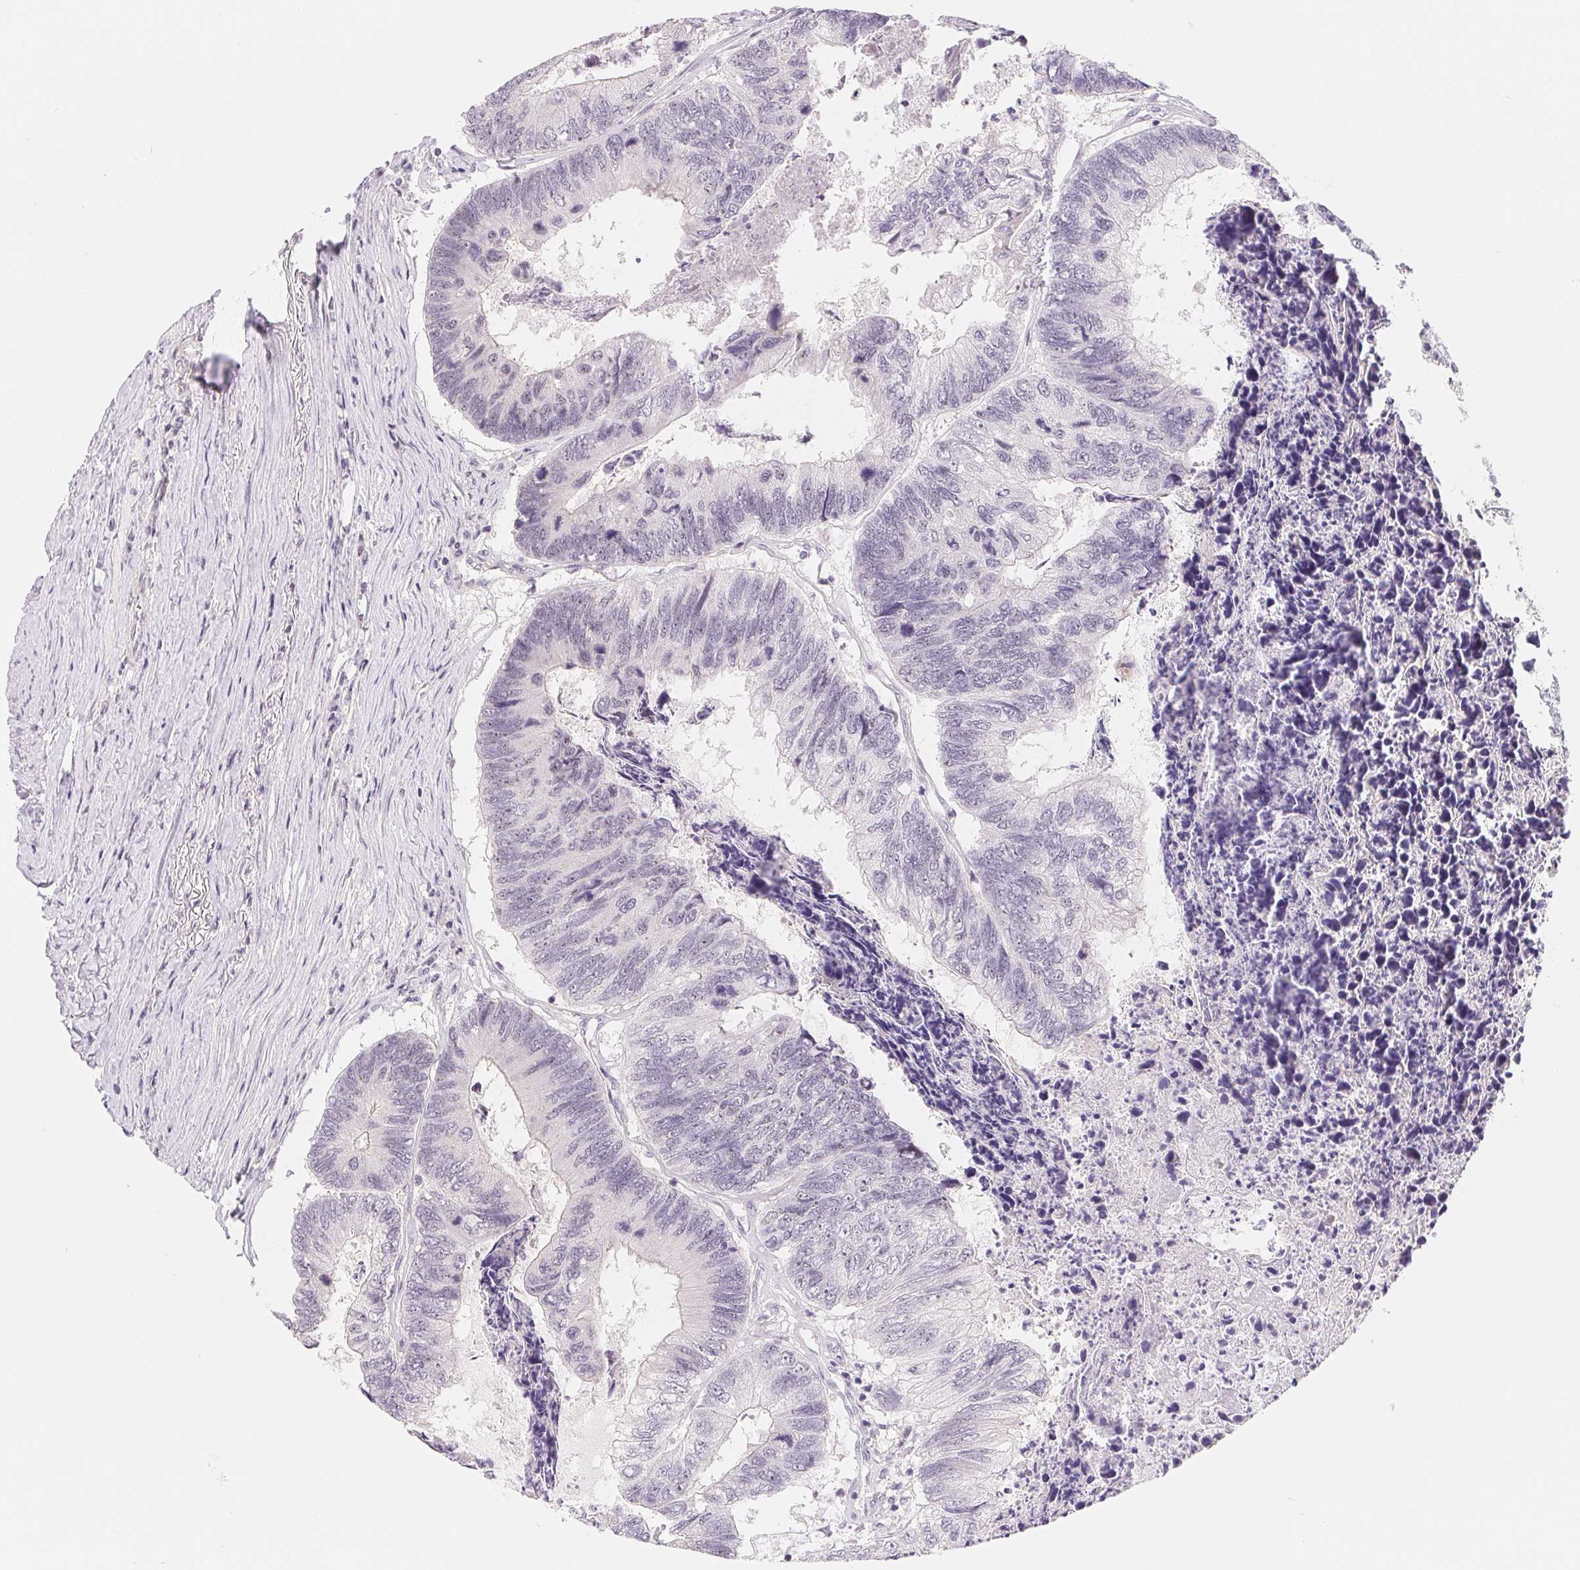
{"staining": {"intensity": "negative", "quantity": "none", "location": "none"}, "tissue": "colorectal cancer", "cell_type": "Tumor cells", "image_type": "cancer", "snomed": [{"axis": "morphology", "description": "Adenocarcinoma, NOS"}, {"axis": "topography", "description": "Colon"}], "caption": "Immunohistochemistry (IHC) of human colorectal cancer (adenocarcinoma) shows no positivity in tumor cells.", "gene": "LCA5L", "patient": {"sex": "female", "age": 67}}